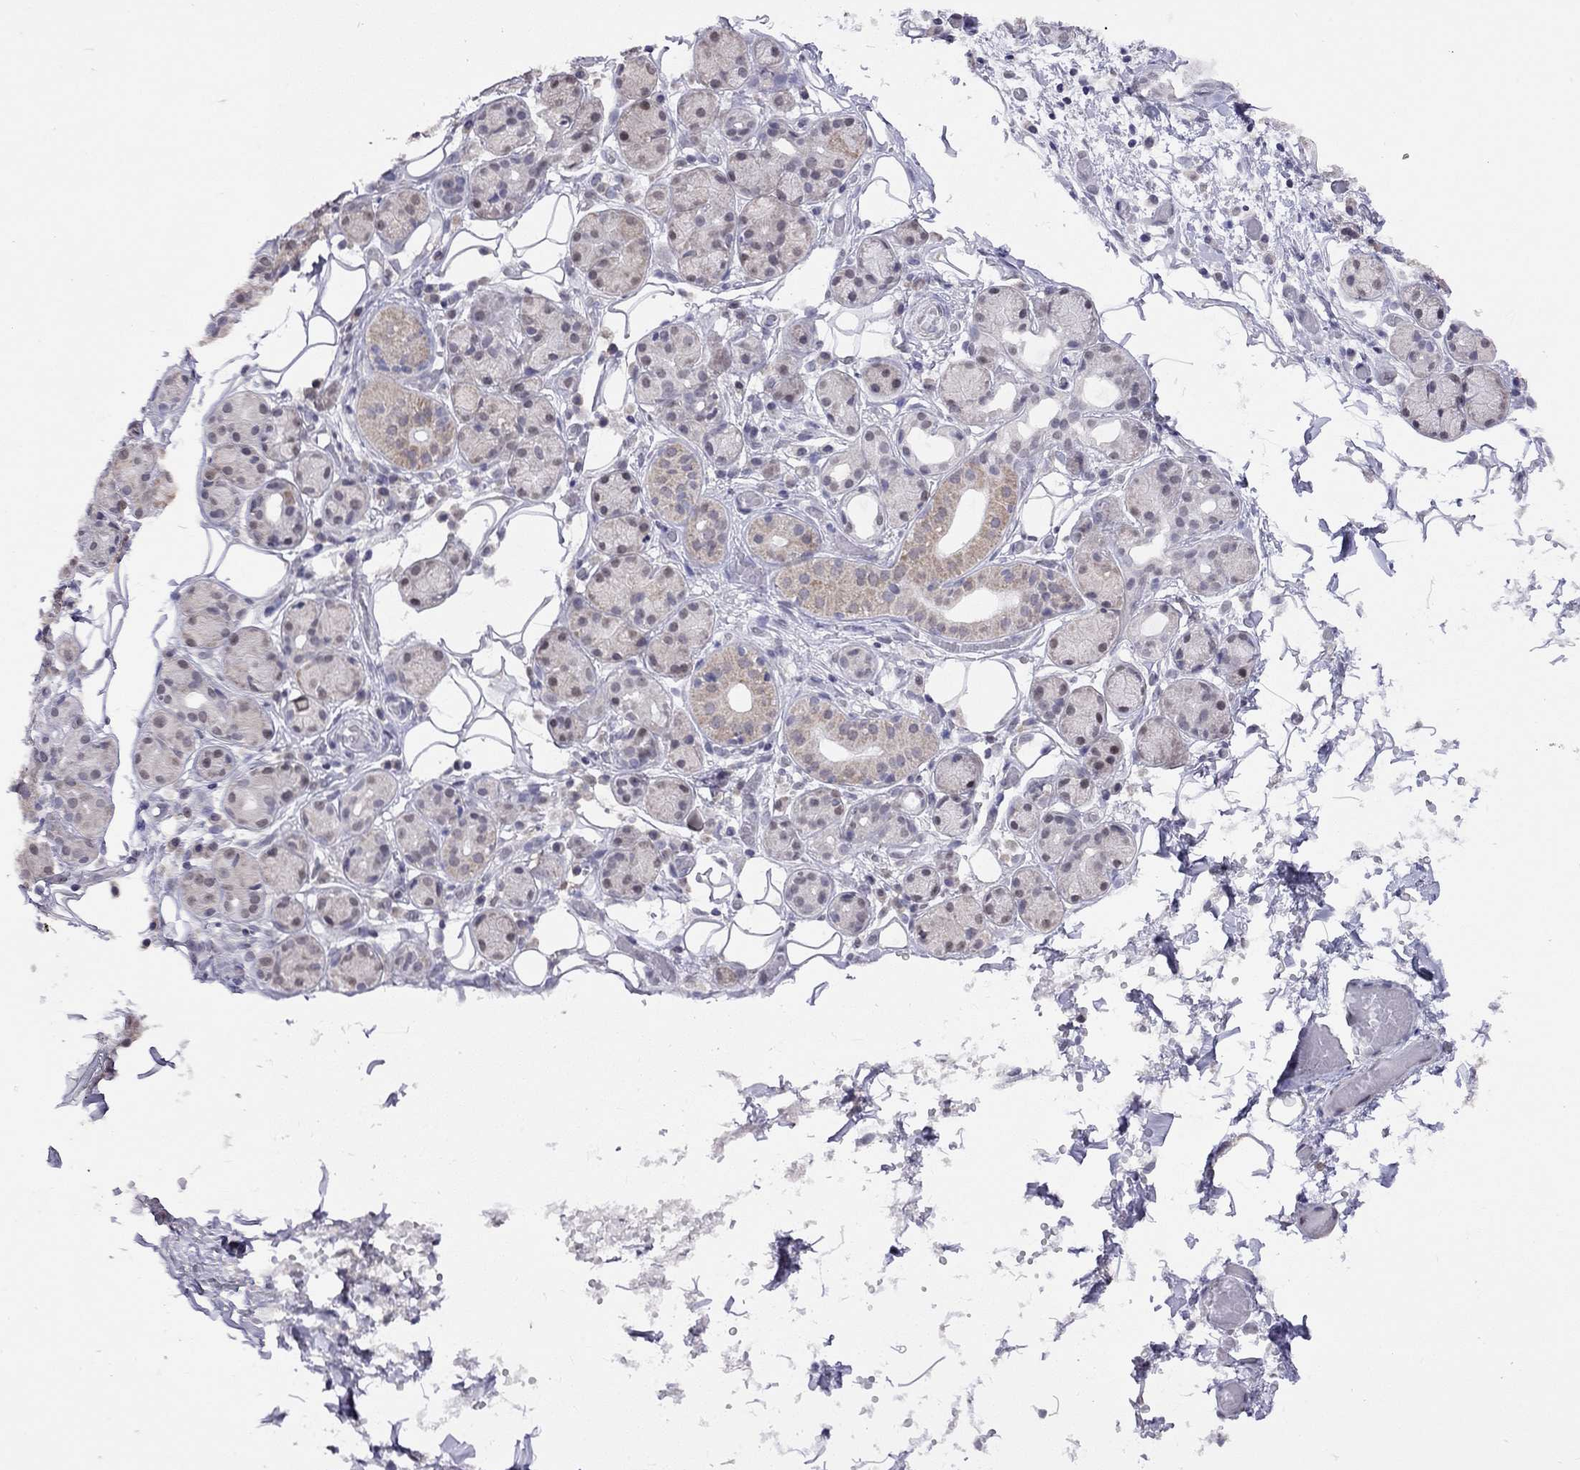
{"staining": {"intensity": "weak", "quantity": "<25%", "location": "cytoplasmic/membranous,nuclear"}, "tissue": "salivary gland", "cell_type": "Glandular cells", "image_type": "normal", "snomed": [{"axis": "morphology", "description": "Normal tissue, NOS"}, {"axis": "topography", "description": "Salivary gland"}, {"axis": "topography", "description": "Peripheral nerve tissue"}], "caption": "A photomicrograph of human salivary gland is negative for staining in glandular cells. Brightfield microscopy of immunohistochemistry stained with DAB (3,3'-diaminobenzidine) (brown) and hematoxylin (blue), captured at high magnification.", "gene": "HES5", "patient": {"sex": "male", "age": 71}}